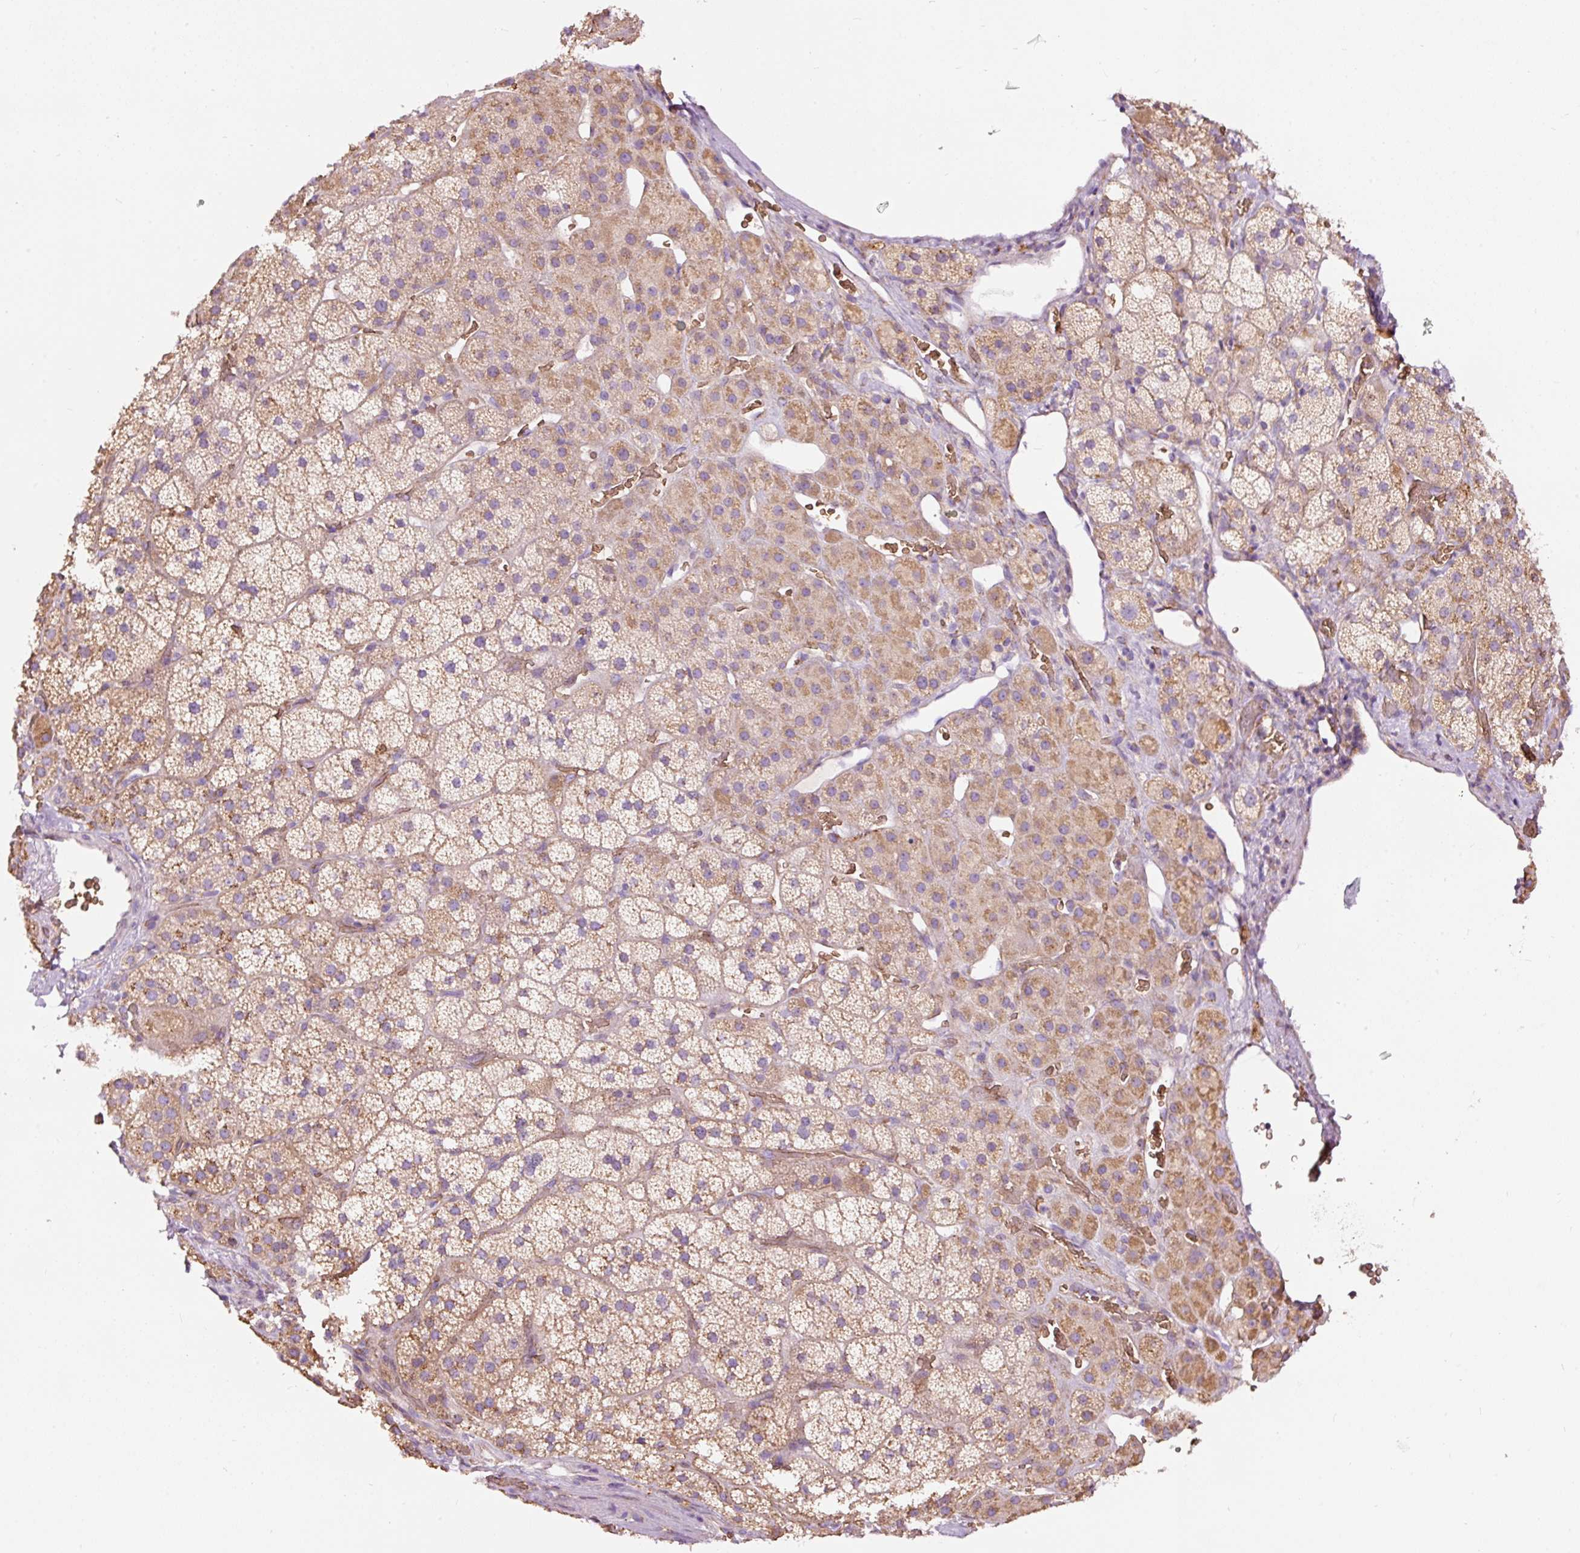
{"staining": {"intensity": "moderate", "quantity": ">75%", "location": "cytoplasmic/membranous"}, "tissue": "adrenal gland", "cell_type": "Glandular cells", "image_type": "normal", "snomed": [{"axis": "morphology", "description": "Normal tissue, NOS"}, {"axis": "topography", "description": "Adrenal gland"}], "caption": "Adrenal gland was stained to show a protein in brown. There is medium levels of moderate cytoplasmic/membranous expression in approximately >75% of glandular cells.", "gene": "PRRC2A", "patient": {"sex": "male", "age": 57}}